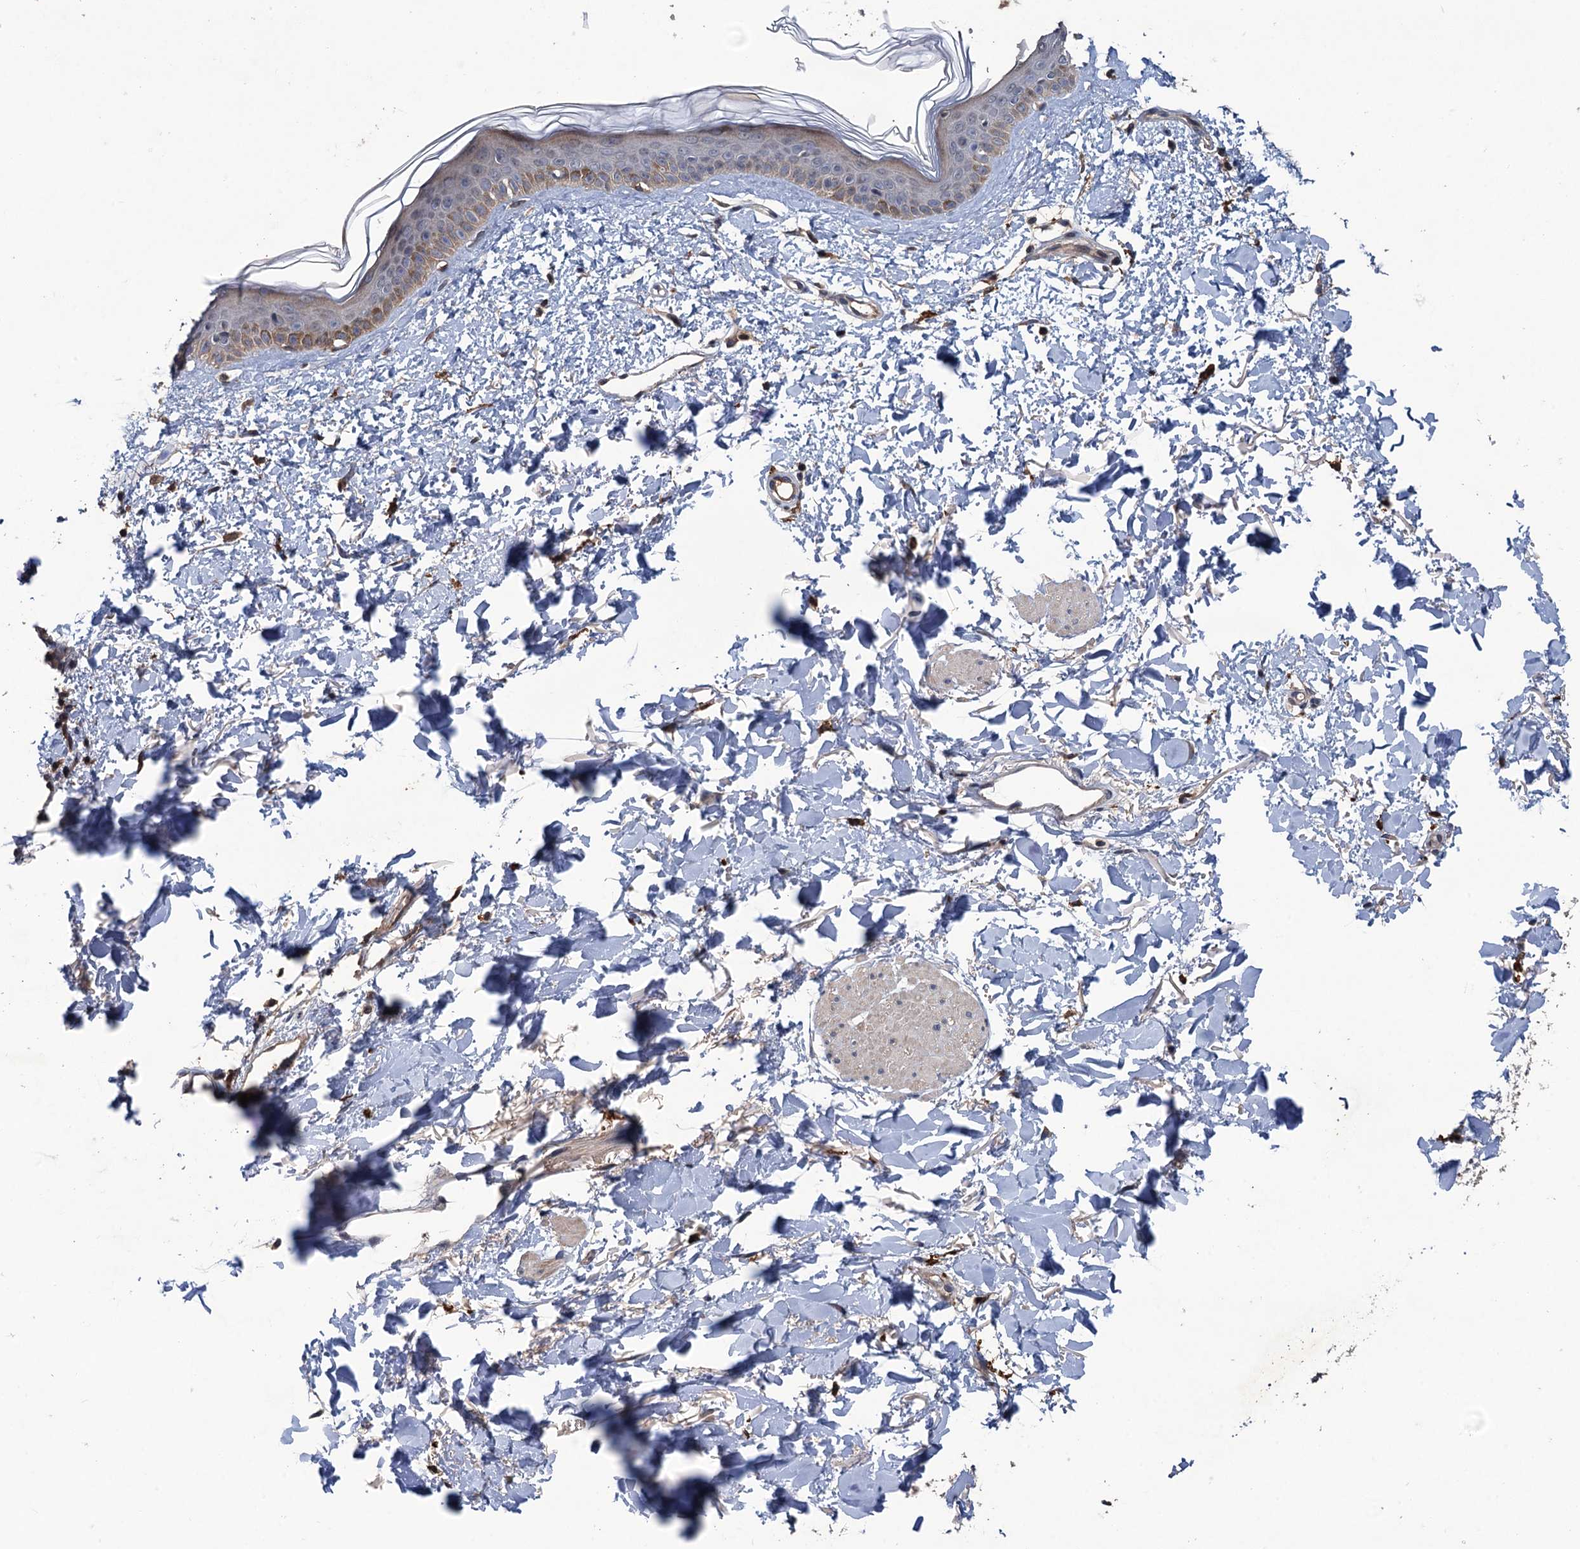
{"staining": {"intensity": "moderate", "quantity": ">75%", "location": "cytoplasmic/membranous"}, "tissue": "skin", "cell_type": "Fibroblasts", "image_type": "normal", "snomed": [{"axis": "morphology", "description": "Normal tissue, NOS"}, {"axis": "topography", "description": "Skin"}], "caption": "Immunohistochemistry (IHC) (DAB (3,3'-diaminobenzidine)) staining of benign skin demonstrates moderate cytoplasmic/membranous protein expression in about >75% of fibroblasts.", "gene": "ZNF438", "patient": {"sex": "female", "age": 58}}